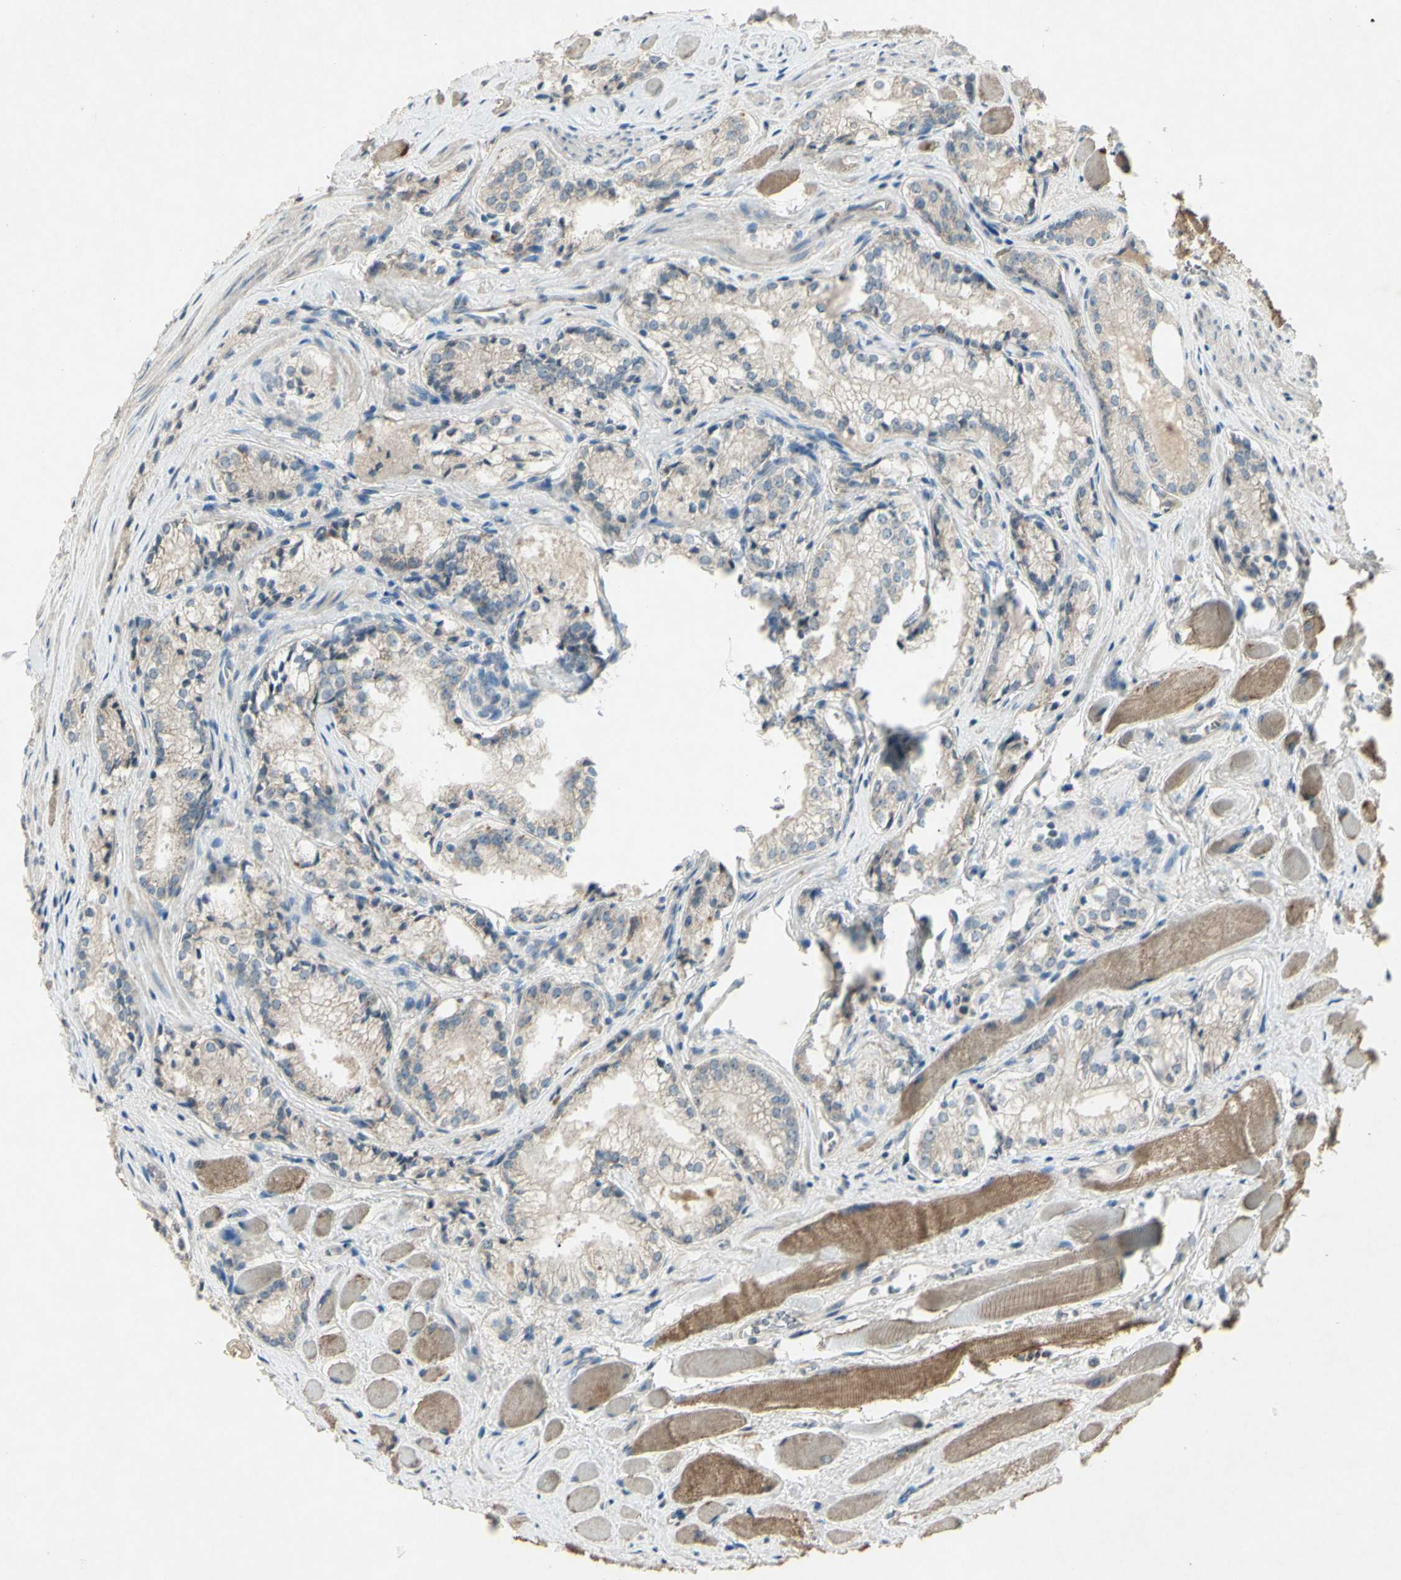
{"staining": {"intensity": "weak", "quantity": ">75%", "location": "cytoplasmic/membranous"}, "tissue": "prostate cancer", "cell_type": "Tumor cells", "image_type": "cancer", "snomed": [{"axis": "morphology", "description": "Adenocarcinoma, Low grade"}, {"axis": "topography", "description": "Prostate"}], "caption": "Prostate adenocarcinoma (low-grade) tissue exhibits weak cytoplasmic/membranous positivity in approximately >75% of tumor cells, visualized by immunohistochemistry.", "gene": "TIMM21", "patient": {"sex": "male", "age": 60}}